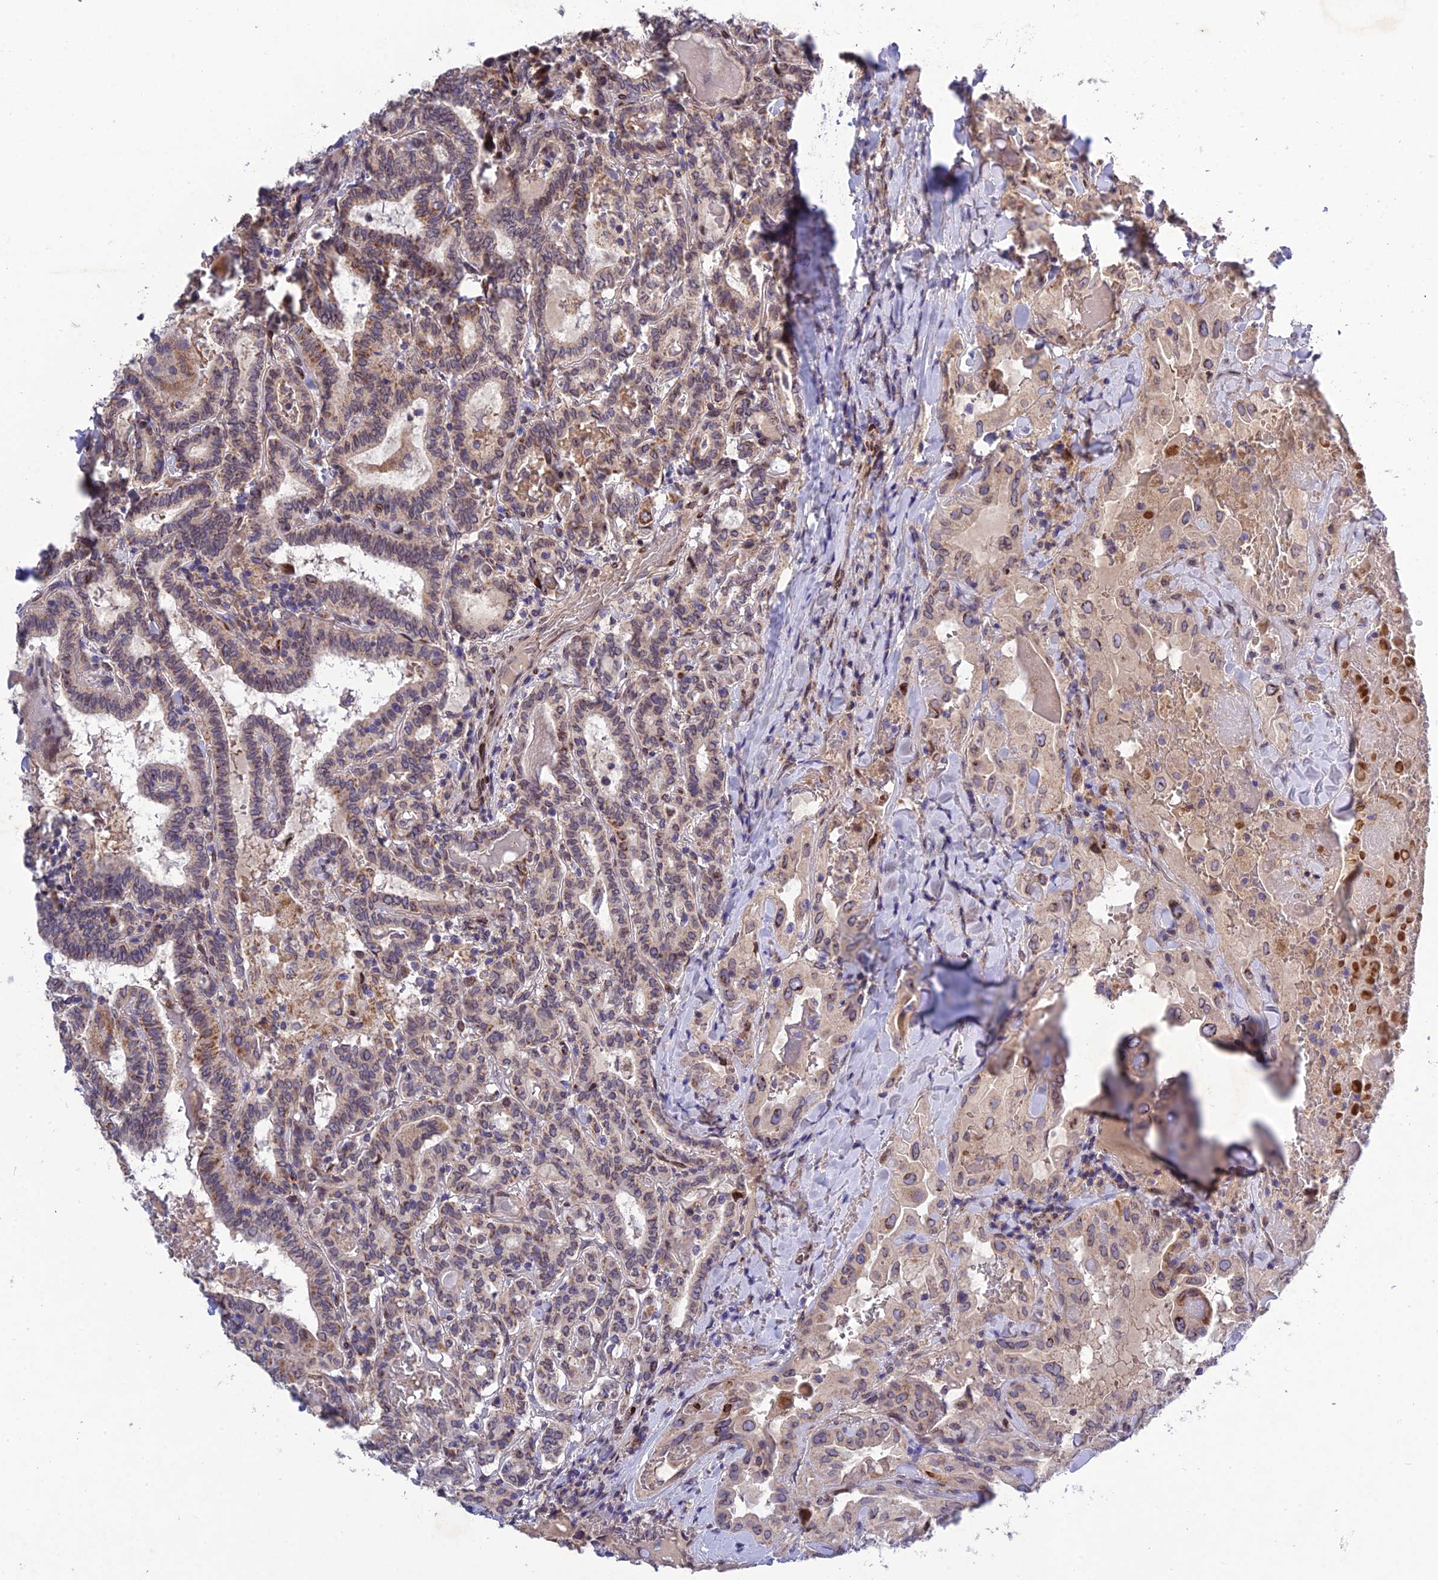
{"staining": {"intensity": "moderate", "quantity": "<25%", "location": "cytoplasmic/membranous"}, "tissue": "thyroid cancer", "cell_type": "Tumor cells", "image_type": "cancer", "snomed": [{"axis": "morphology", "description": "Papillary adenocarcinoma, NOS"}, {"axis": "topography", "description": "Thyroid gland"}], "caption": "Moderate cytoplasmic/membranous protein expression is seen in about <25% of tumor cells in thyroid papillary adenocarcinoma.", "gene": "MGAT2", "patient": {"sex": "female", "age": 72}}